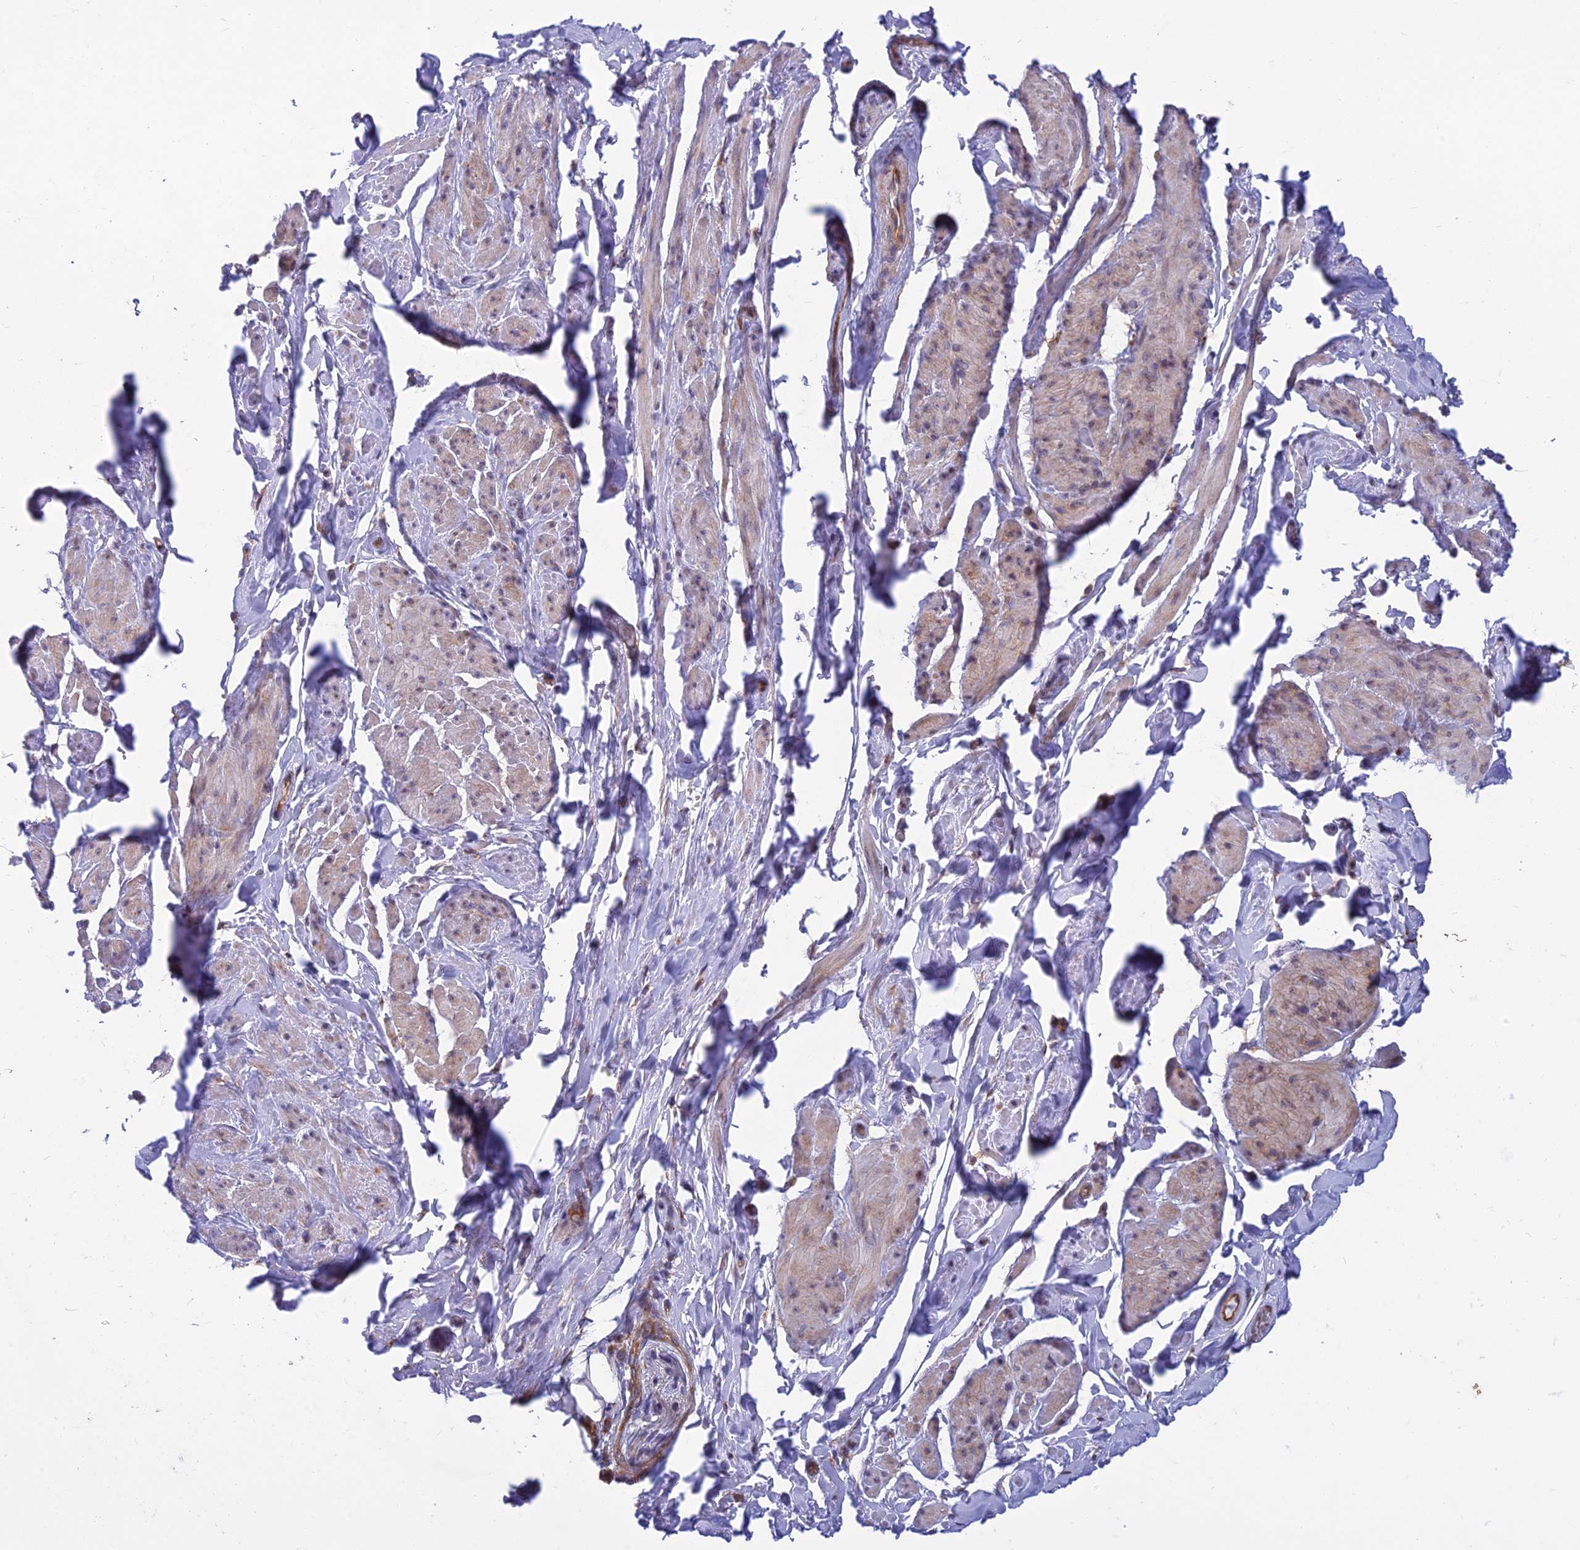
{"staining": {"intensity": "weak", "quantity": "25%-75%", "location": "cytoplasmic/membranous"}, "tissue": "smooth muscle", "cell_type": "Smooth muscle cells", "image_type": "normal", "snomed": [{"axis": "morphology", "description": "Normal tissue, NOS"}, {"axis": "topography", "description": "Smooth muscle"}, {"axis": "topography", "description": "Peripheral nerve tissue"}], "caption": "Smooth muscle was stained to show a protein in brown. There is low levels of weak cytoplasmic/membranous staining in about 25%-75% of smooth muscle cells. The protein of interest is shown in brown color, while the nuclei are stained blue.", "gene": "RPL17", "patient": {"sex": "male", "age": 69}}